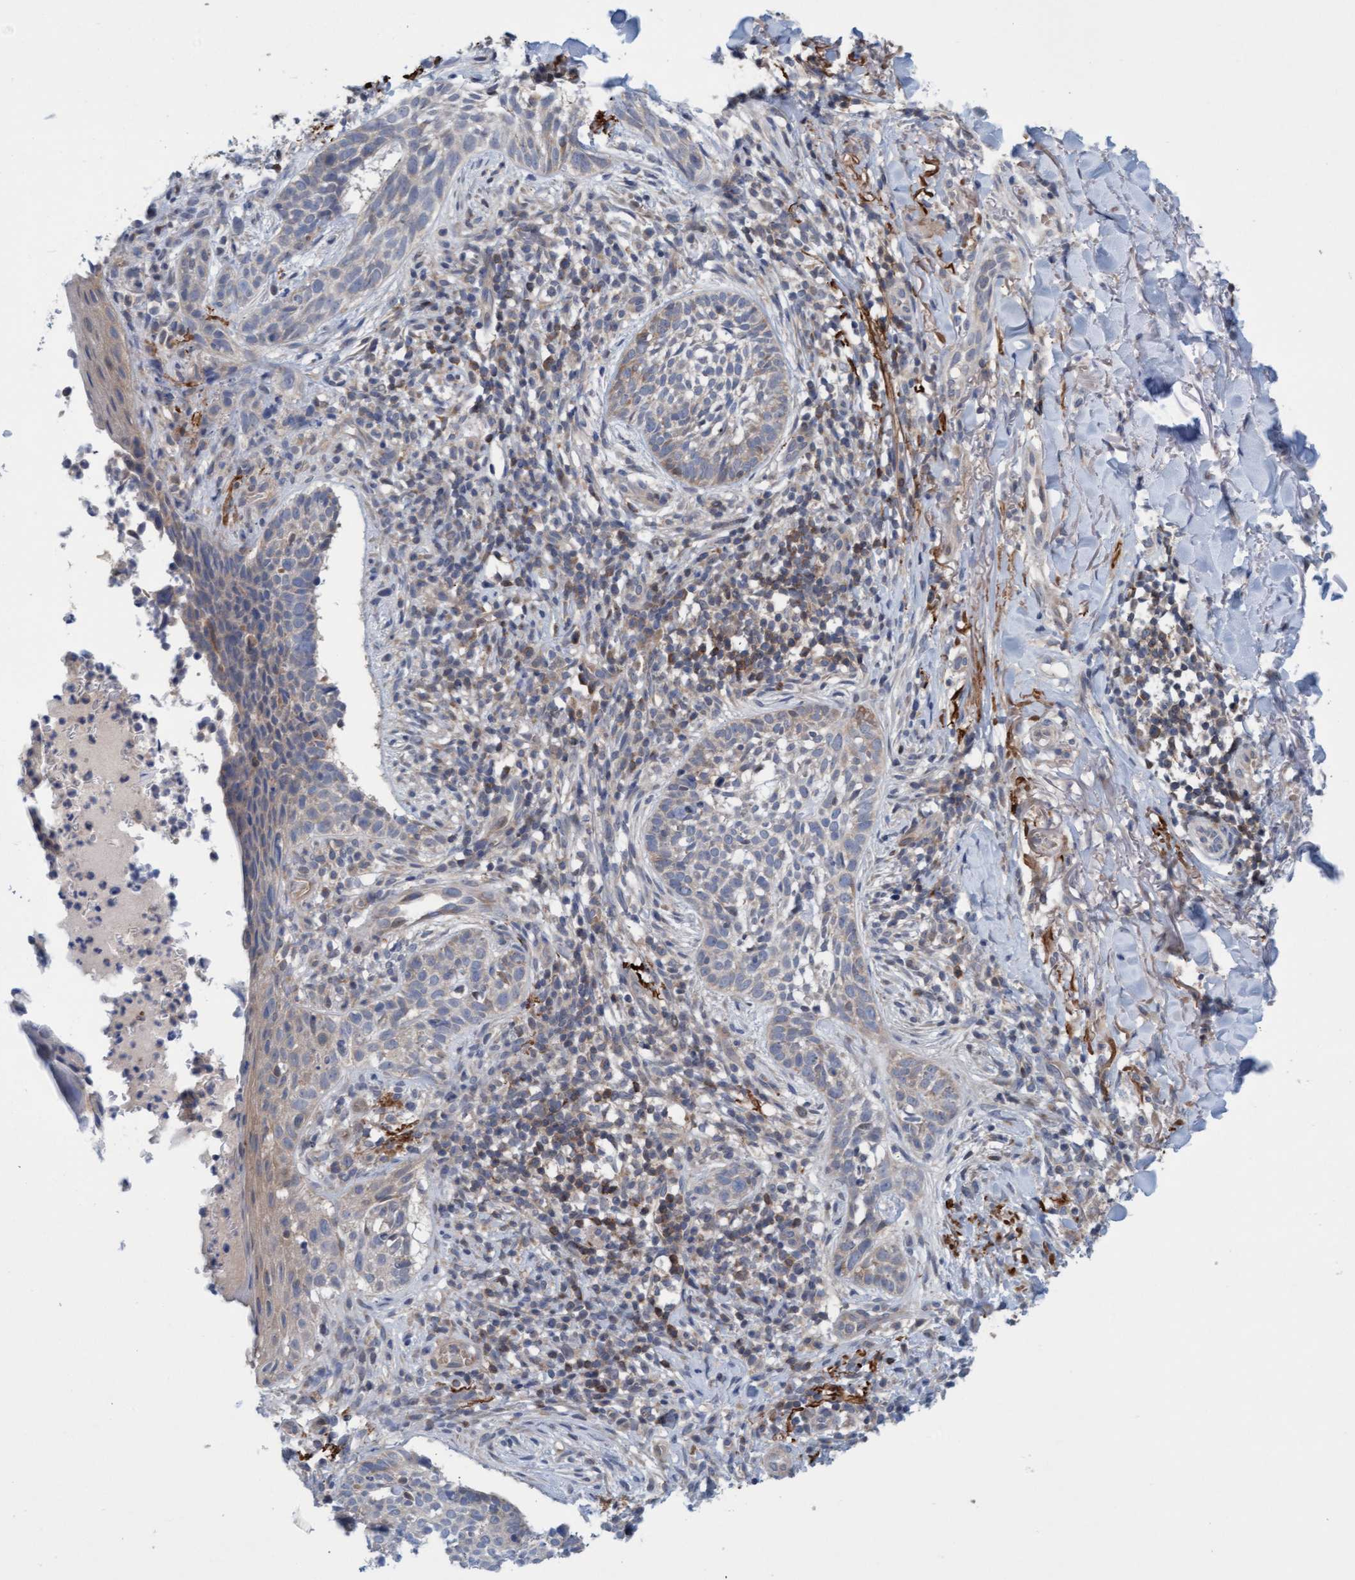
{"staining": {"intensity": "weak", "quantity": "<25%", "location": "cytoplasmic/membranous"}, "tissue": "skin cancer", "cell_type": "Tumor cells", "image_type": "cancer", "snomed": [{"axis": "morphology", "description": "Normal tissue, NOS"}, {"axis": "morphology", "description": "Basal cell carcinoma"}, {"axis": "topography", "description": "Skin"}], "caption": "IHC histopathology image of human skin basal cell carcinoma stained for a protein (brown), which demonstrates no staining in tumor cells.", "gene": "KLHL25", "patient": {"sex": "male", "age": 67}}